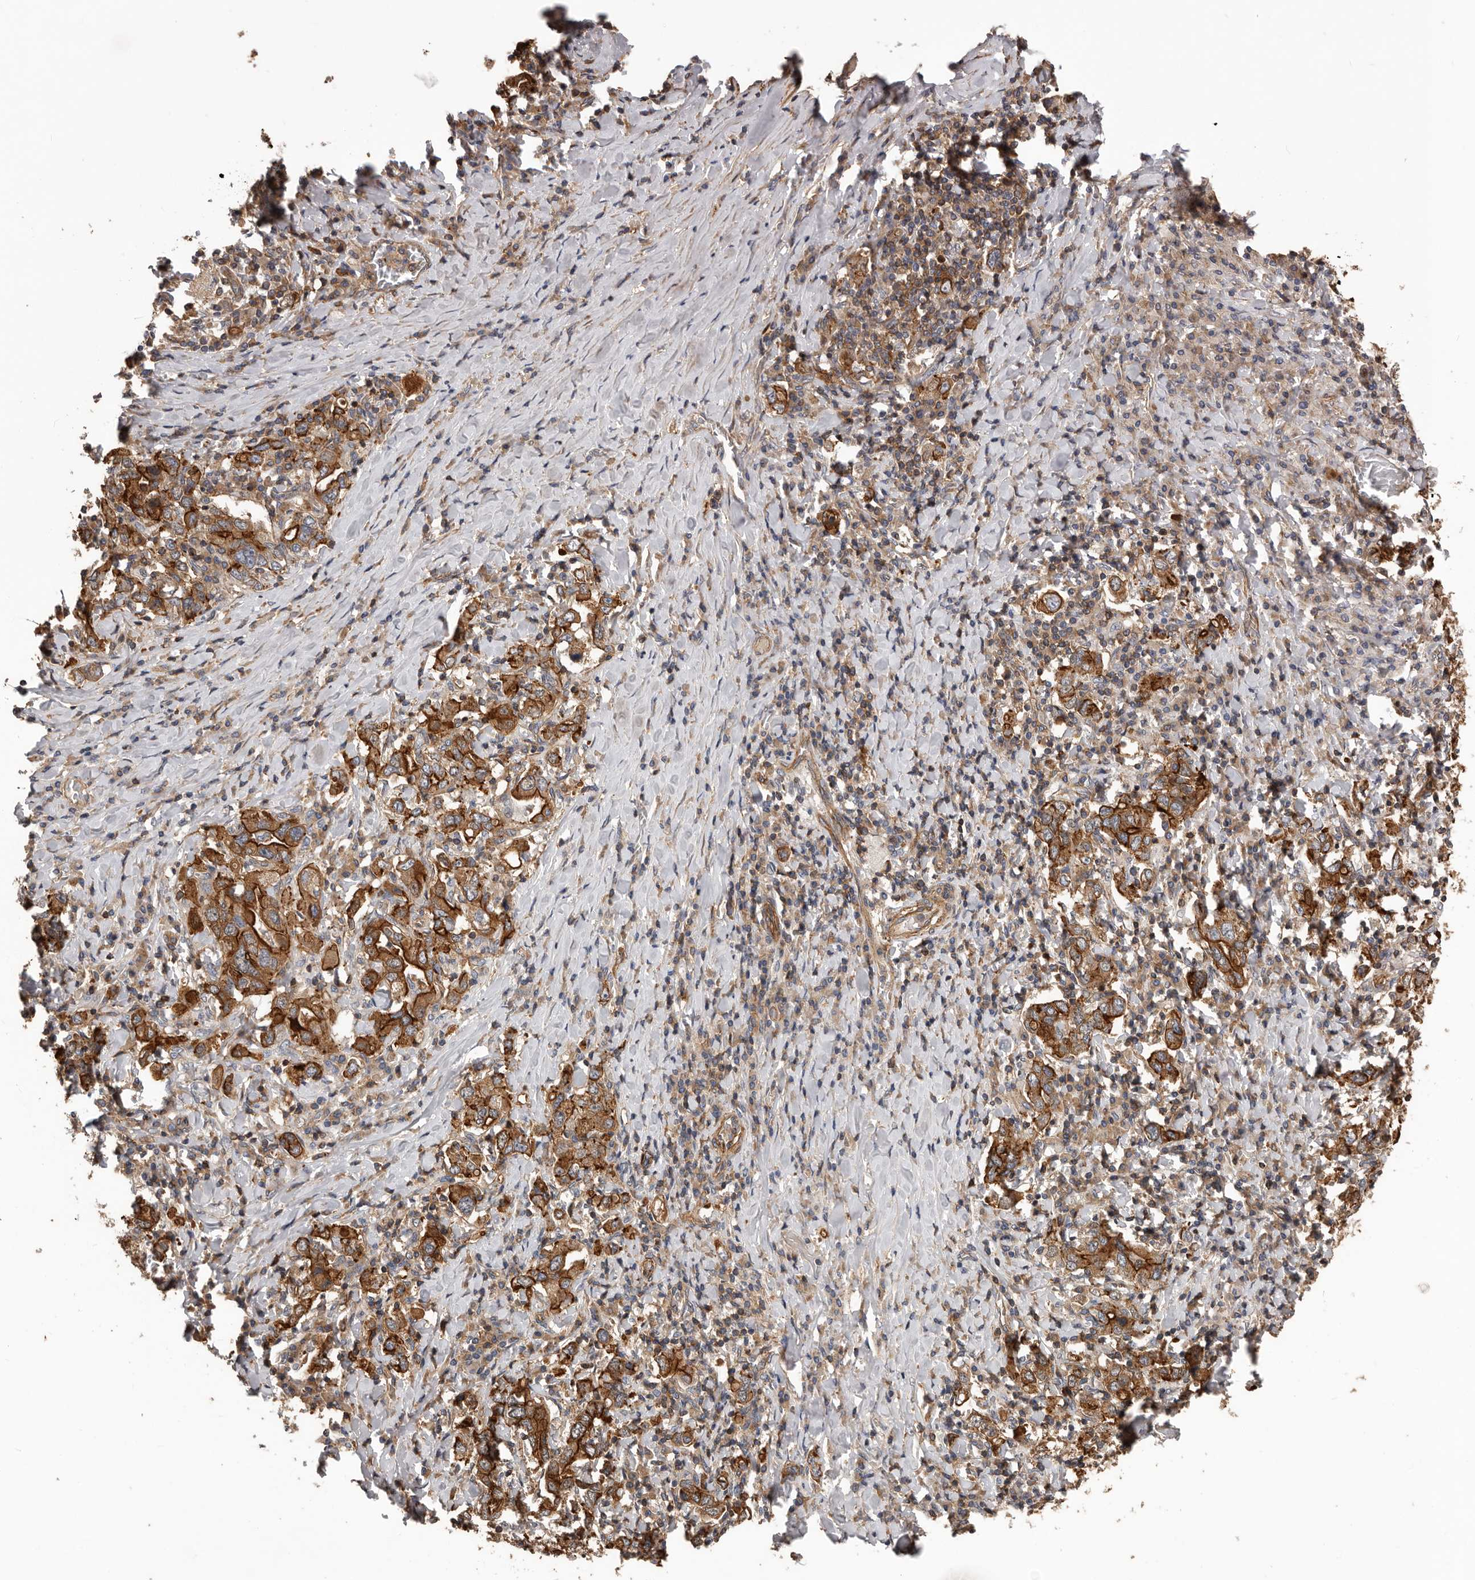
{"staining": {"intensity": "strong", "quantity": ">75%", "location": "cytoplasmic/membranous"}, "tissue": "stomach cancer", "cell_type": "Tumor cells", "image_type": "cancer", "snomed": [{"axis": "morphology", "description": "Adenocarcinoma, NOS"}, {"axis": "topography", "description": "Stomach, upper"}], "caption": "This is a micrograph of immunohistochemistry staining of stomach adenocarcinoma, which shows strong positivity in the cytoplasmic/membranous of tumor cells.", "gene": "PNRC2", "patient": {"sex": "male", "age": 62}}